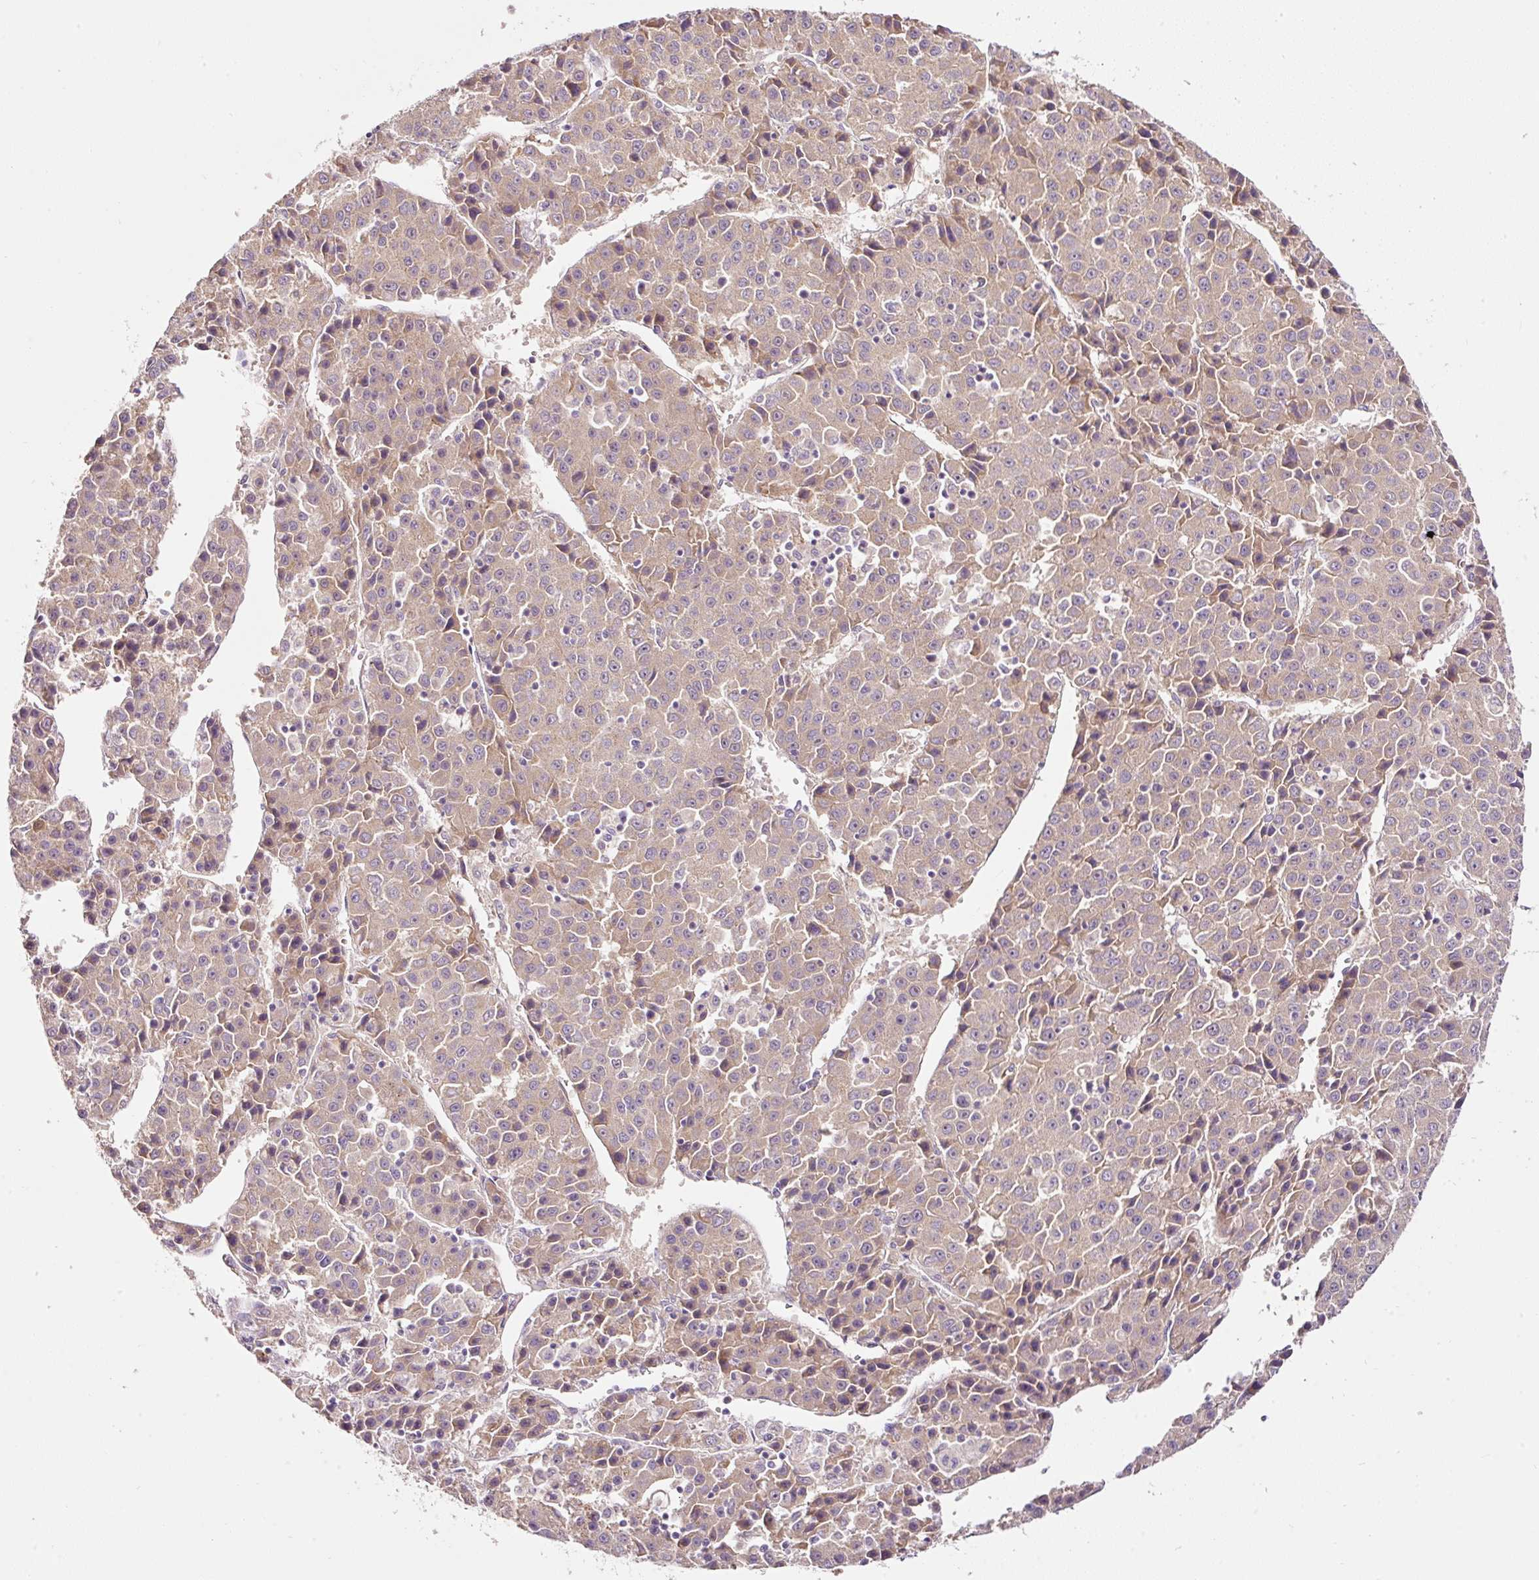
{"staining": {"intensity": "weak", "quantity": "25%-75%", "location": "cytoplasmic/membranous"}, "tissue": "liver cancer", "cell_type": "Tumor cells", "image_type": "cancer", "snomed": [{"axis": "morphology", "description": "Carcinoma, Hepatocellular, NOS"}, {"axis": "topography", "description": "Liver"}], "caption": "Approximately 25%-75% of tumor cells in human hepatocellular carcinoma (liver) display weak cytoplasmic/membranous protein staining as visualized by brown immunohistochemical staining.", "gene": "RSPO2", "patient": {"sex": "female", "age": 53}}